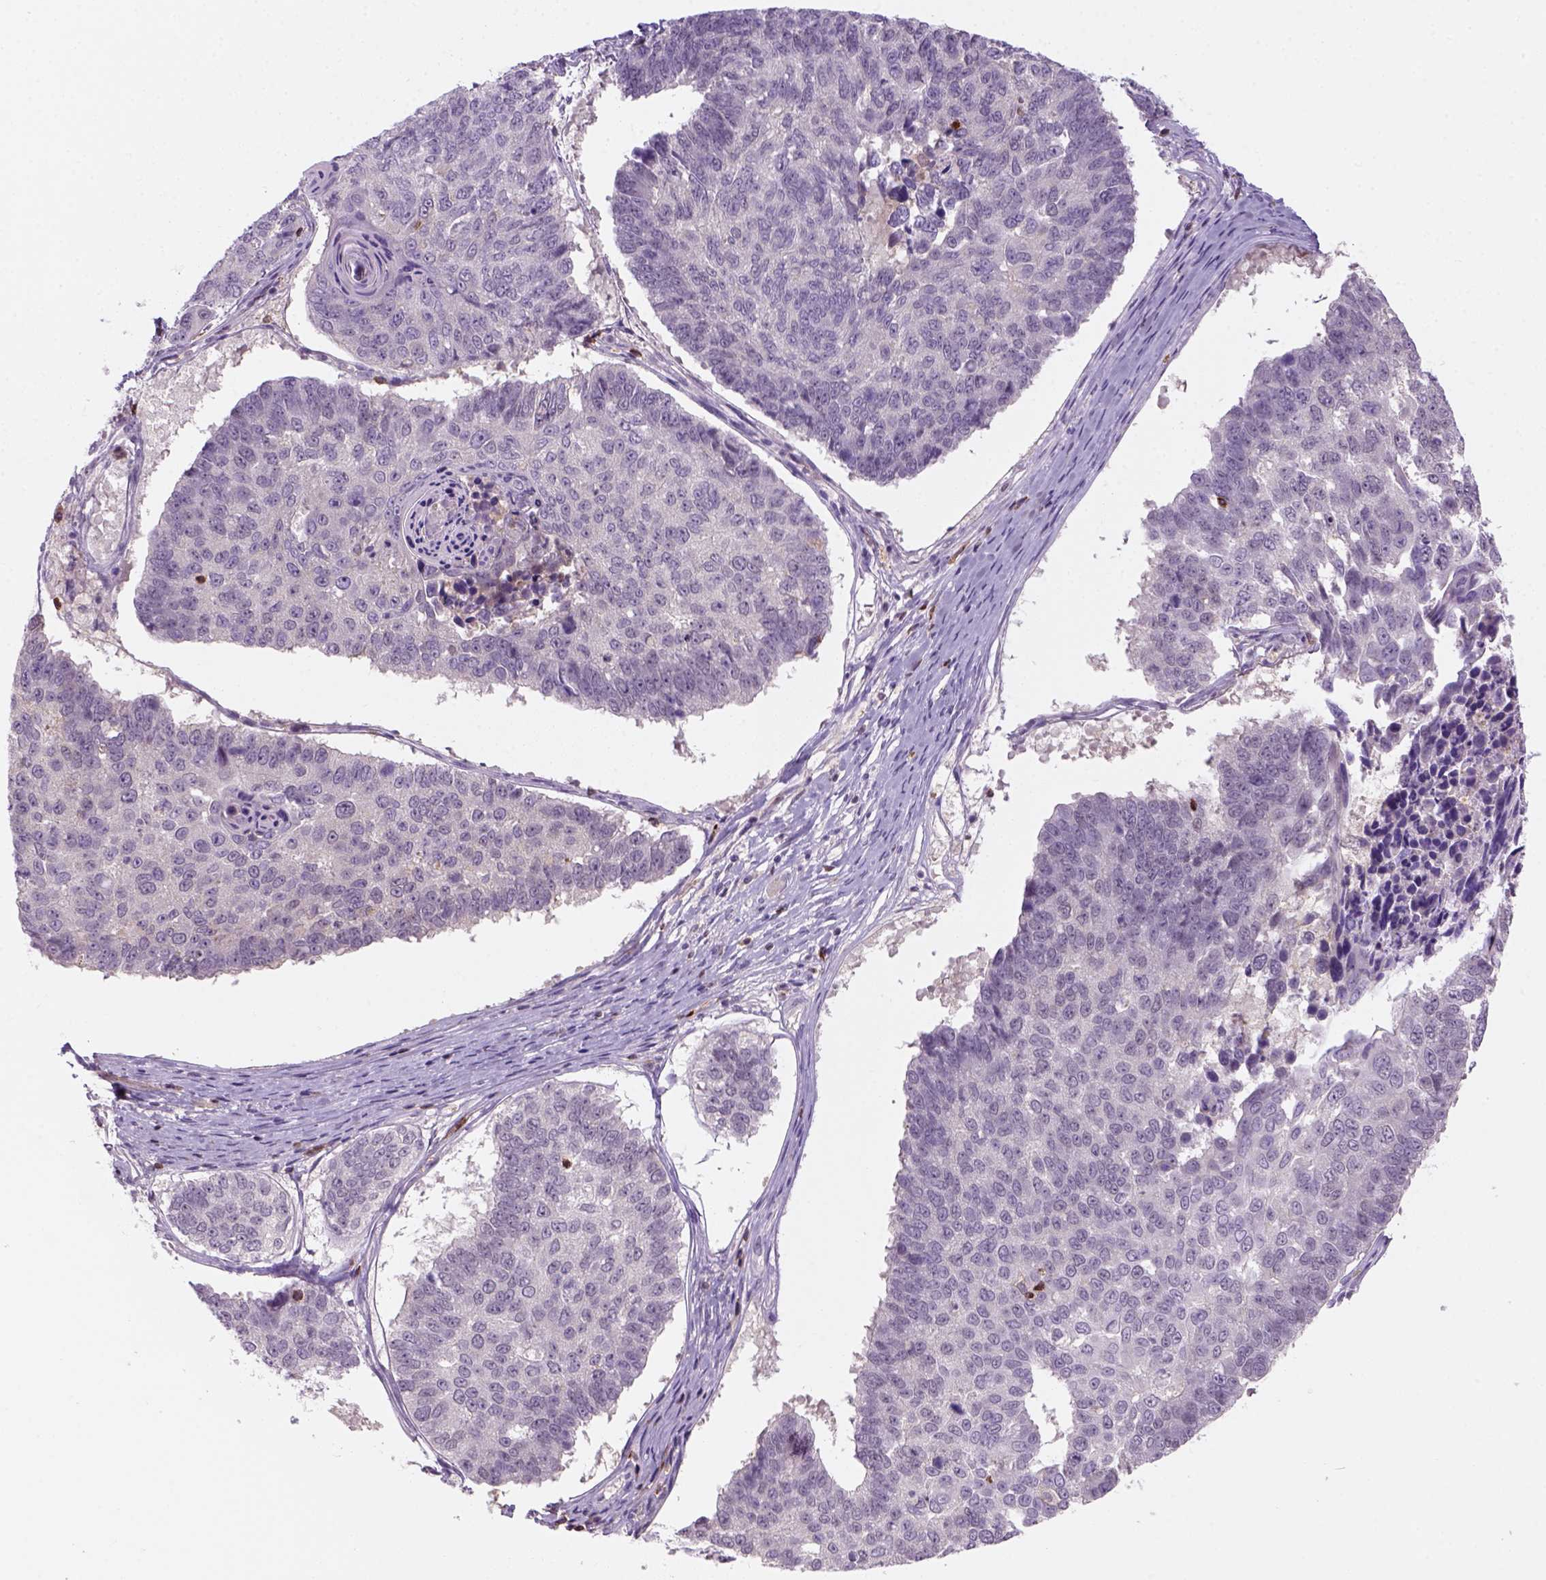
{"staining": {"intensity": "negative", "quantity": "none", "location": "none"}, "tissue": "lung cancer", "cell_type": "Tumor cells", "image_type": "cancer", "snomed": [{"axis": "morphology", "description": "Squamous cell carcinoma, NOS"}, {"axis": "topography", "description": "Lung"}], "caption": "Protein analysis of lung squamous cell carcinoma demonstrates no significant expression in tumor cells. (Stains: DAB (3,3'-diaminobenzidine) immunohistochemistry (IHC) with hematoxylin counter stain, Microscopy: brightfield microscopy at high magnification).", "gene": "GOT1", "patient": {"sex": "male", "age": 73}}